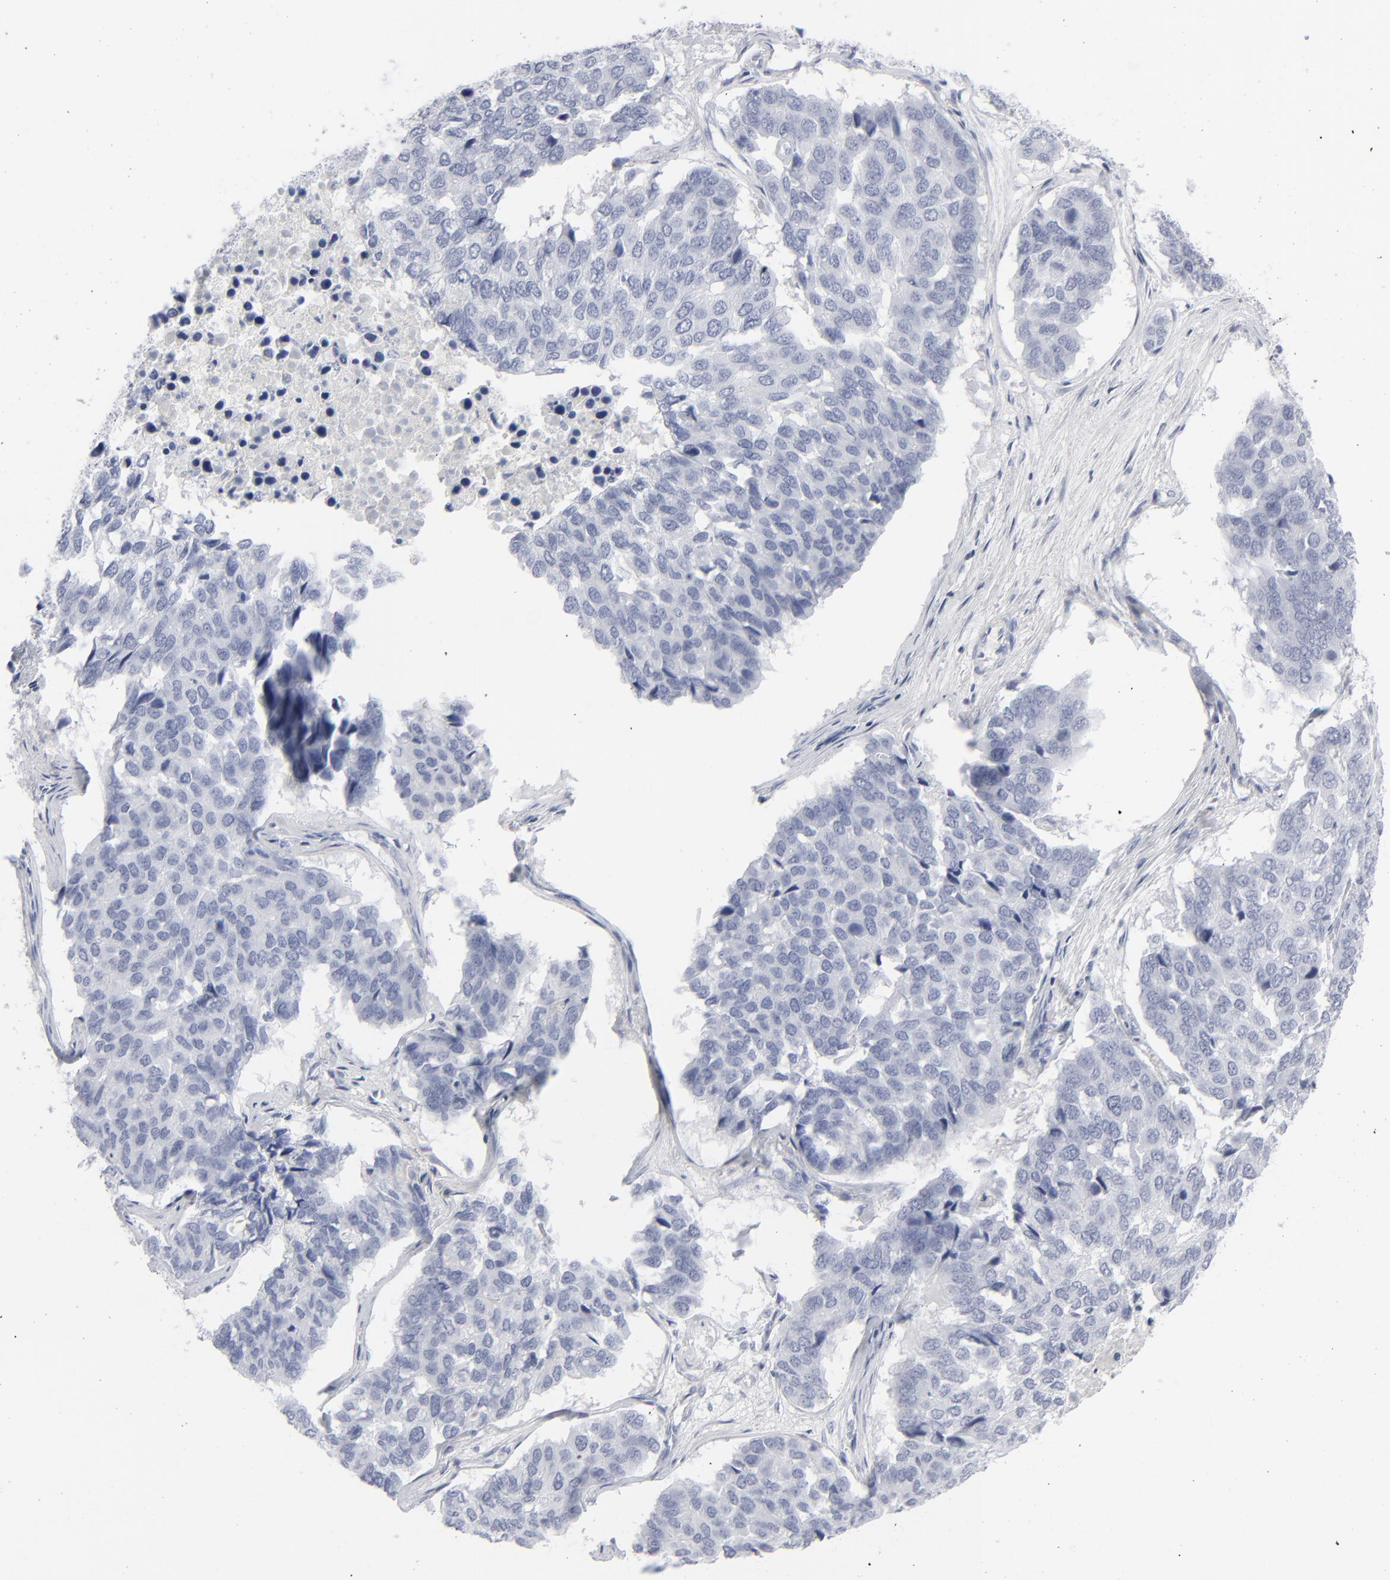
{"staining": {"intensity": "negative", "quantity": "none", "location": "none"}, "tissue": "pancreatic cancer", "cell_type": "Tumor cells", "image_type": "cancer", "snomed": [{"axis": "morphology", "description": "Adenocarcinoma, NOS"}, {"axis": "topography", "description": "Pancreas"}], "caption": "Pancreatic cancer (adenocarcinoma) was stained to show a protein in brown. There is no significant expression in tumor cells.", "gene": "MSLN", "patient": {"sex": "male", "age": 50}}